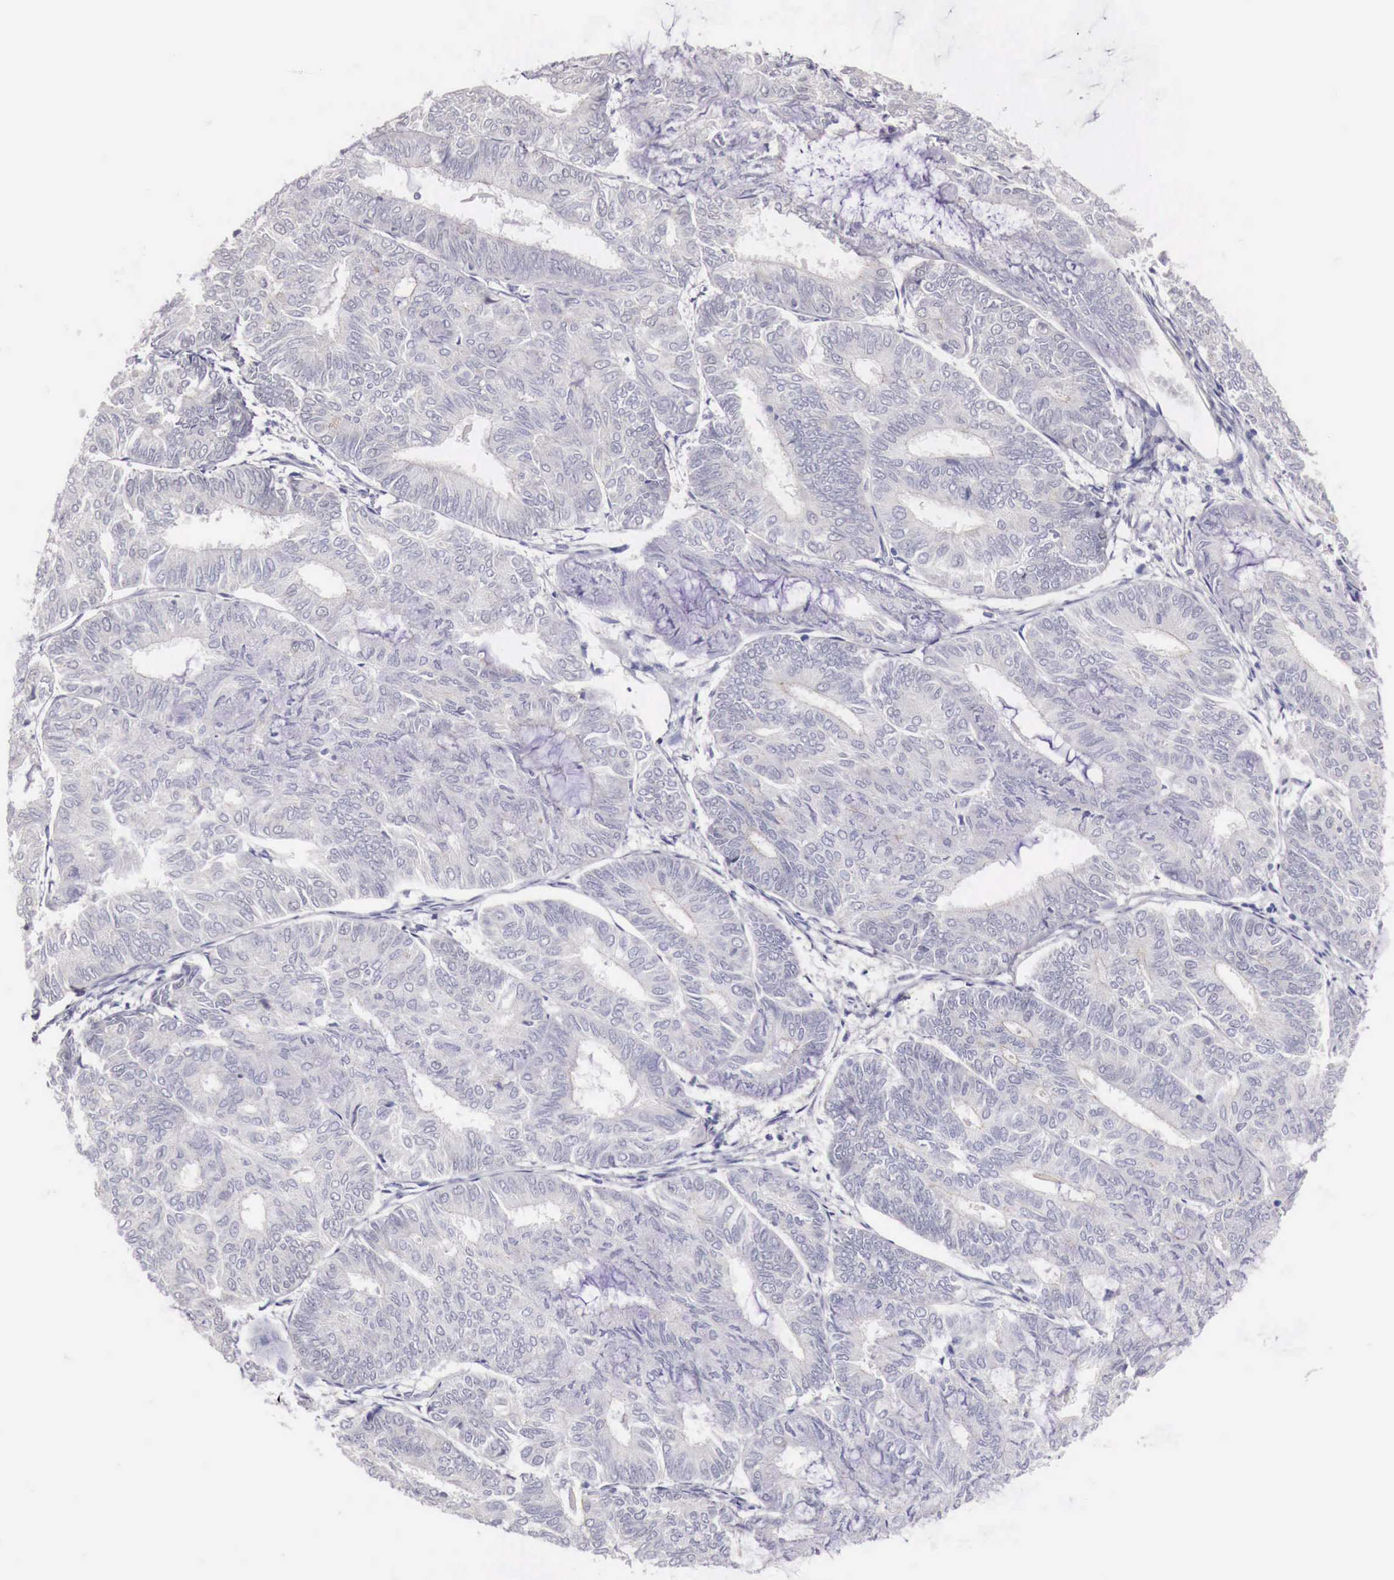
{"staining": {"intensity": "negative", "quantity": "none", "location": "none"}, "tissue": "endometrial cancer", "cell_type": "Tumor cells", "image_type": "cancer", "snomed": [{"axis": "morphology", "description": "Adenocarcinoma, NOS"}, {"axis": "topography", "description": "Endometrium"}], "caption": "This is an IHC image of adenocarcinoma (endometrial). There is no expression in tumor cells.", "gene": "ENOX2", "patient": {"sex": "female", "age": 59}}